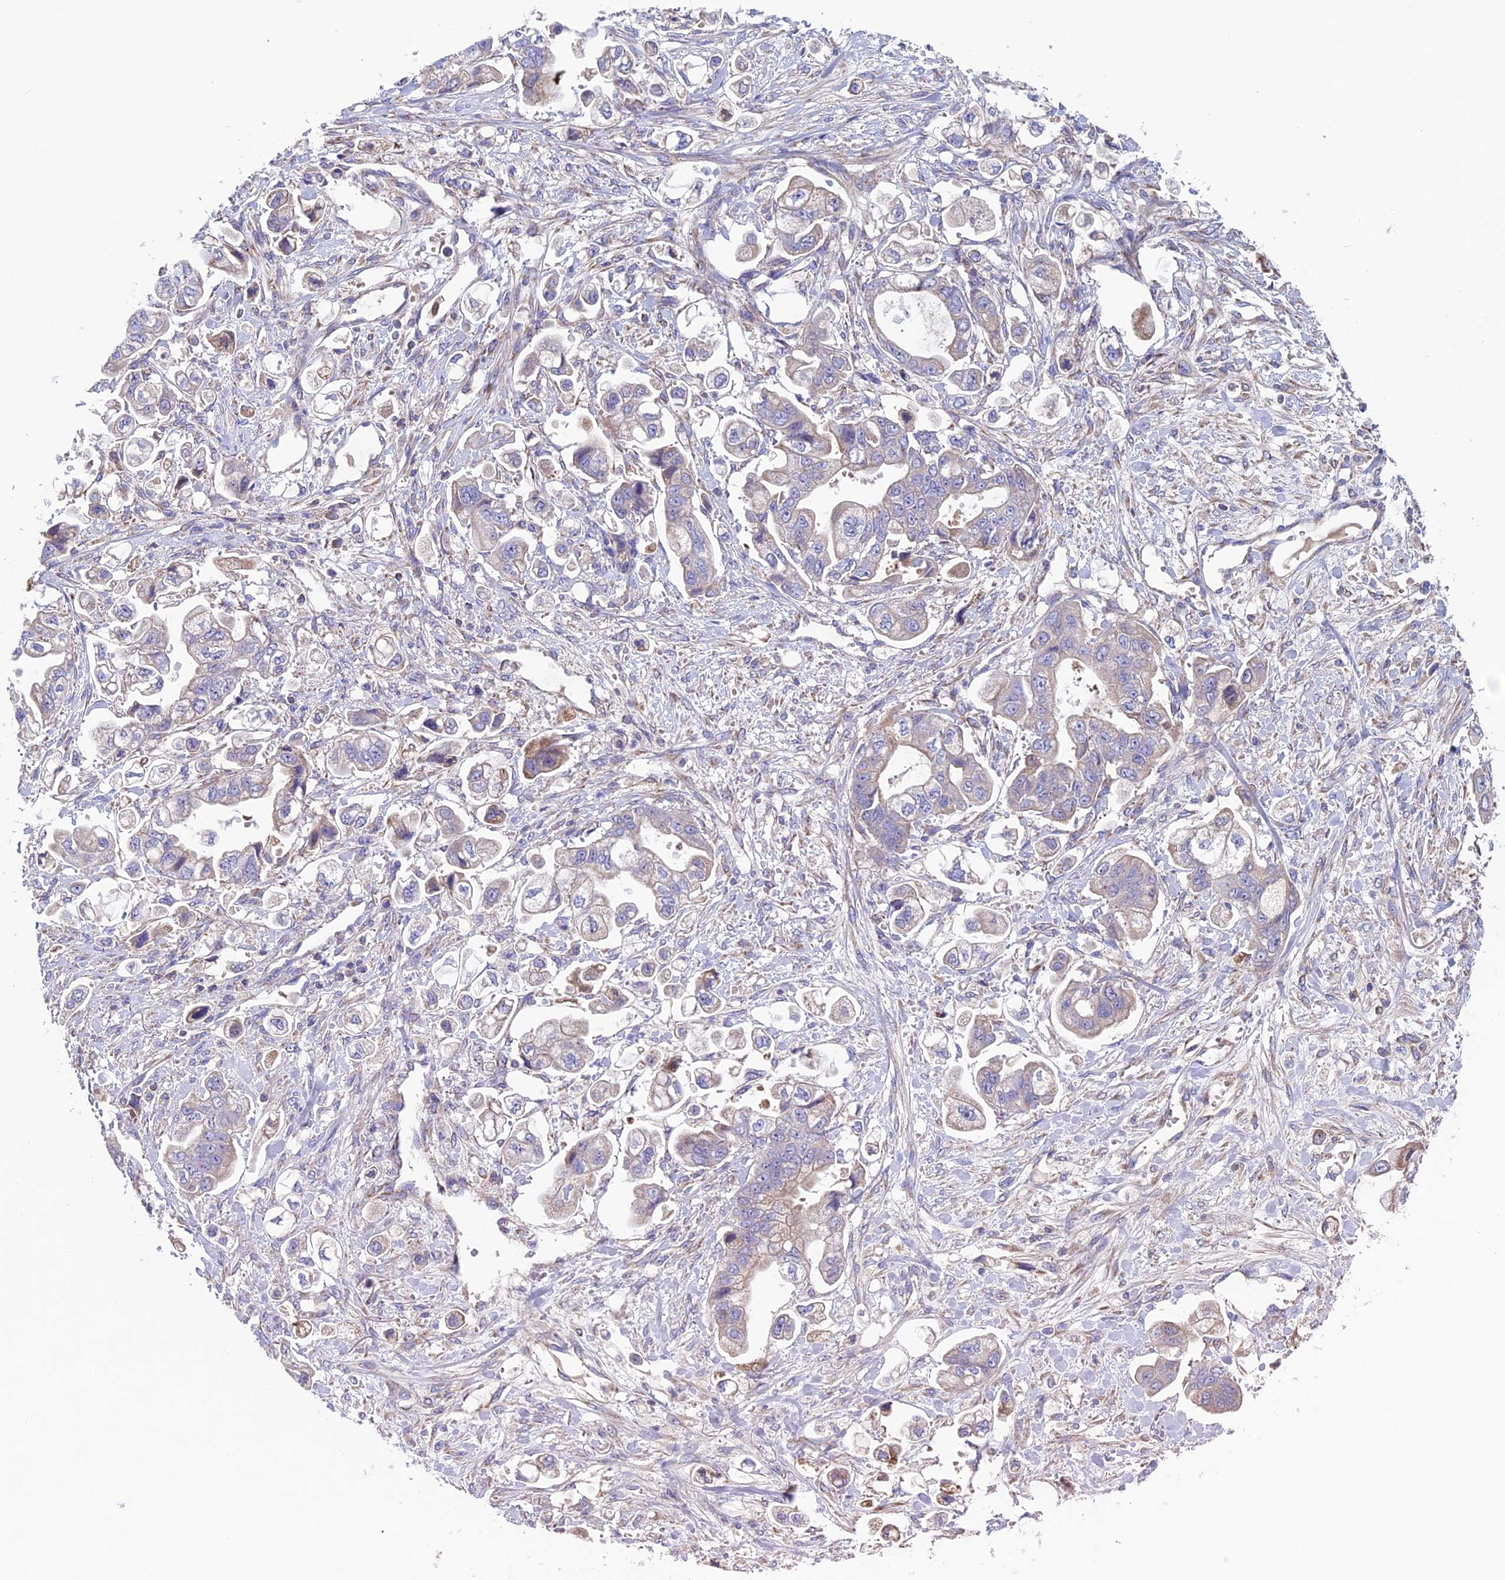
{"staining": {"intensity": "weak", "quantity": "<25%", "location": "cytoplasmic/membranous"}, "tissue": "stomach cancer", "cell_type": "Tumor cells", "image_type": "cancer", "snomed": [{"axis": "morphology", "description": "Adenocarcinoma, NOS"}, {"axis": "topography", "description": "Stomach"}], "caption": "Stomach cancer (adenocarcinoma) was stained to show a protein in brown. There is no significant staining in tumor cells.", "gene": "SLC15A5", "patient": {"sex": "male", "age": 62}}